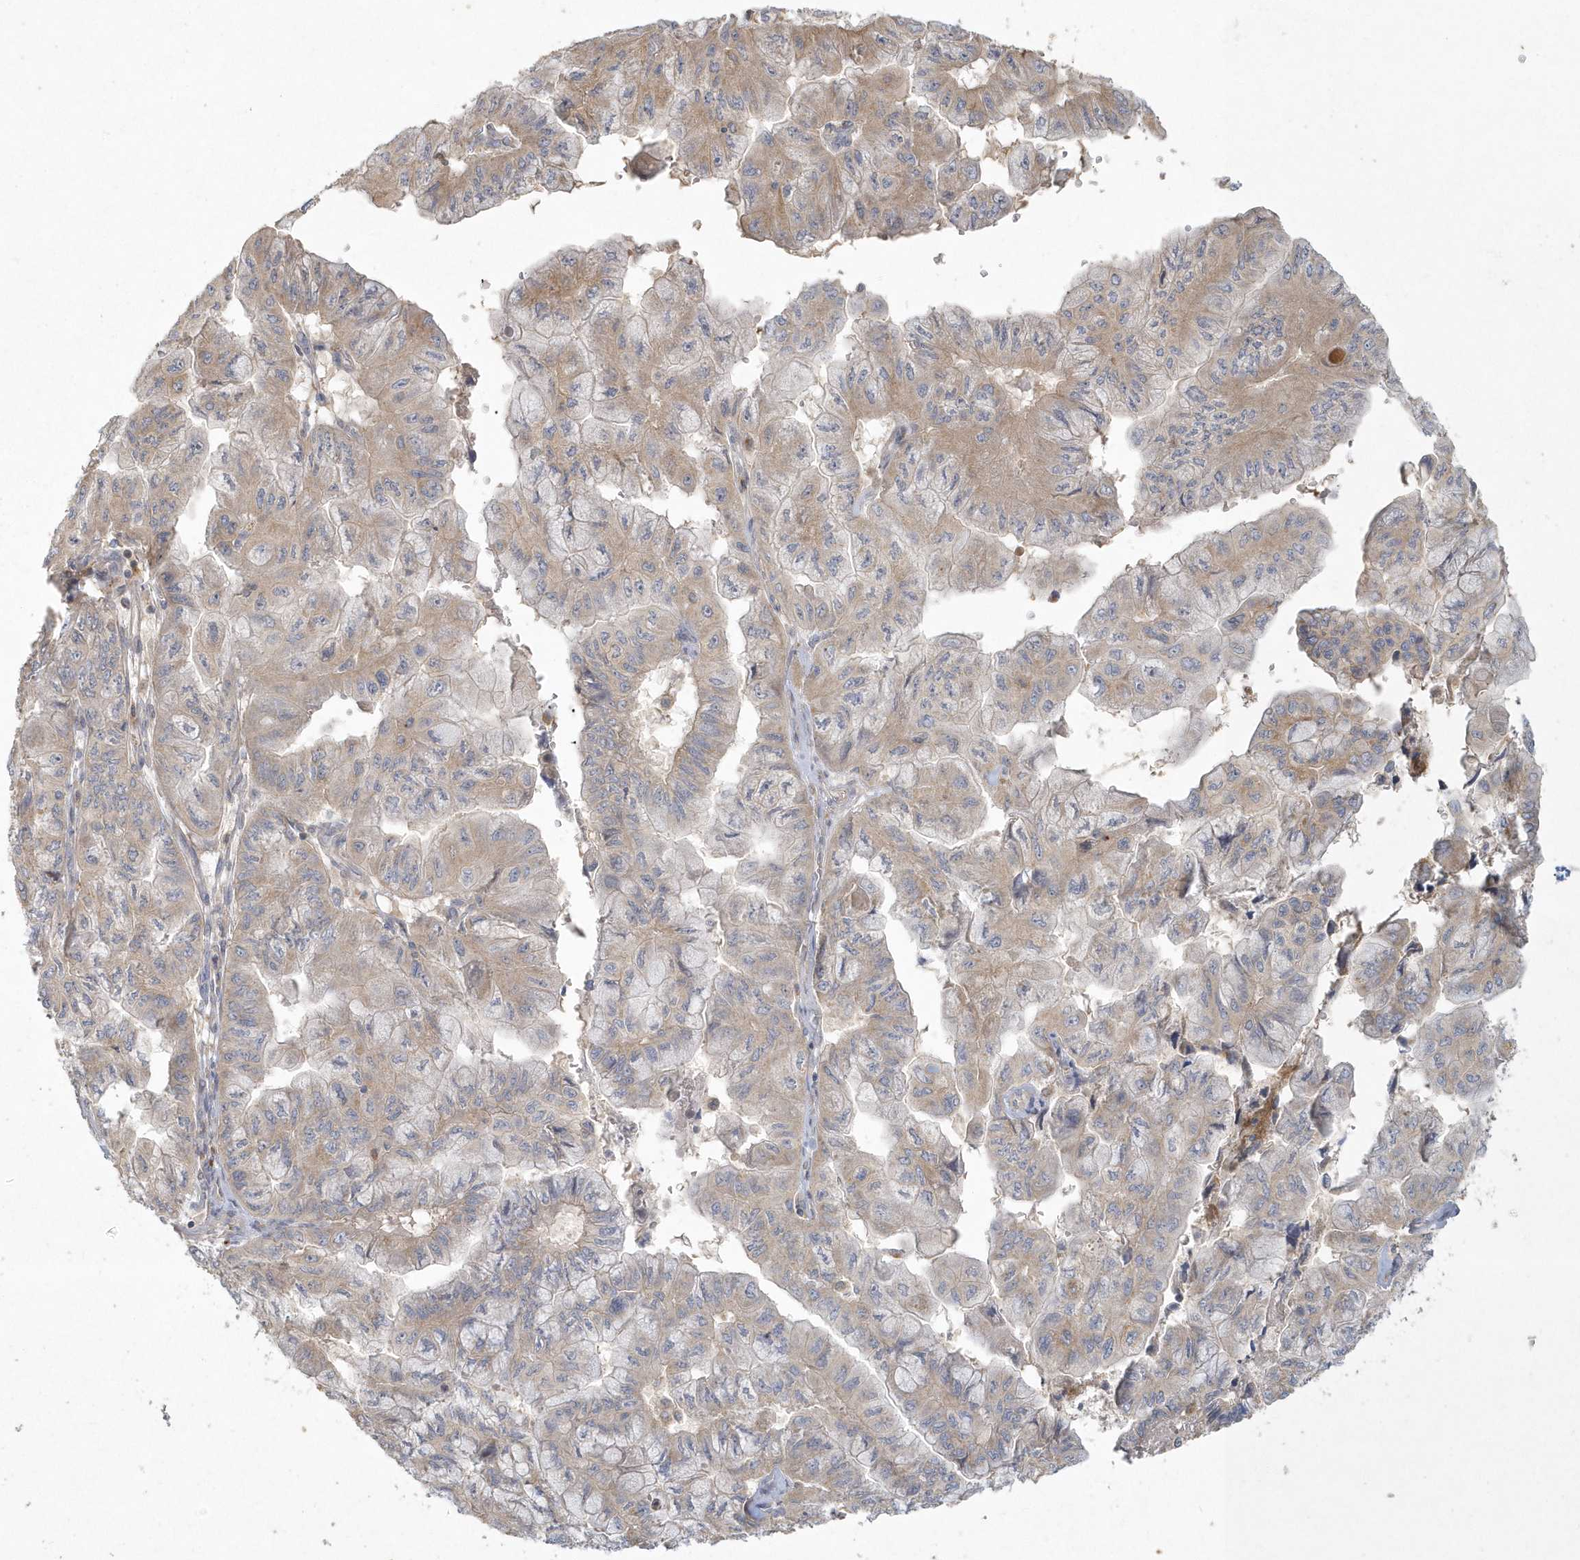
{"staining": {"intensity": "weak", "quantity": "25%-75%", "location": "cytoplasmic/membranous"}, "tissue": "pancreatic cancer", "cell_type": "Tumor cells", "image_type": "cancer", "snomed": [{"axis": "morphology", "description": "Adenocarcinoma, NOS"}, {"axis": "topography", "description": "Pancreas"}], "caption": "Approximately 25%-75% of tumor cells in human pancreatic adenocarcinoma display weak cytoplasmic/membranous protein expression as visualized by brown immunohistochemical staining.", "gene": "BLTP3A", "patient": {"sex": "male", "age": 51}}